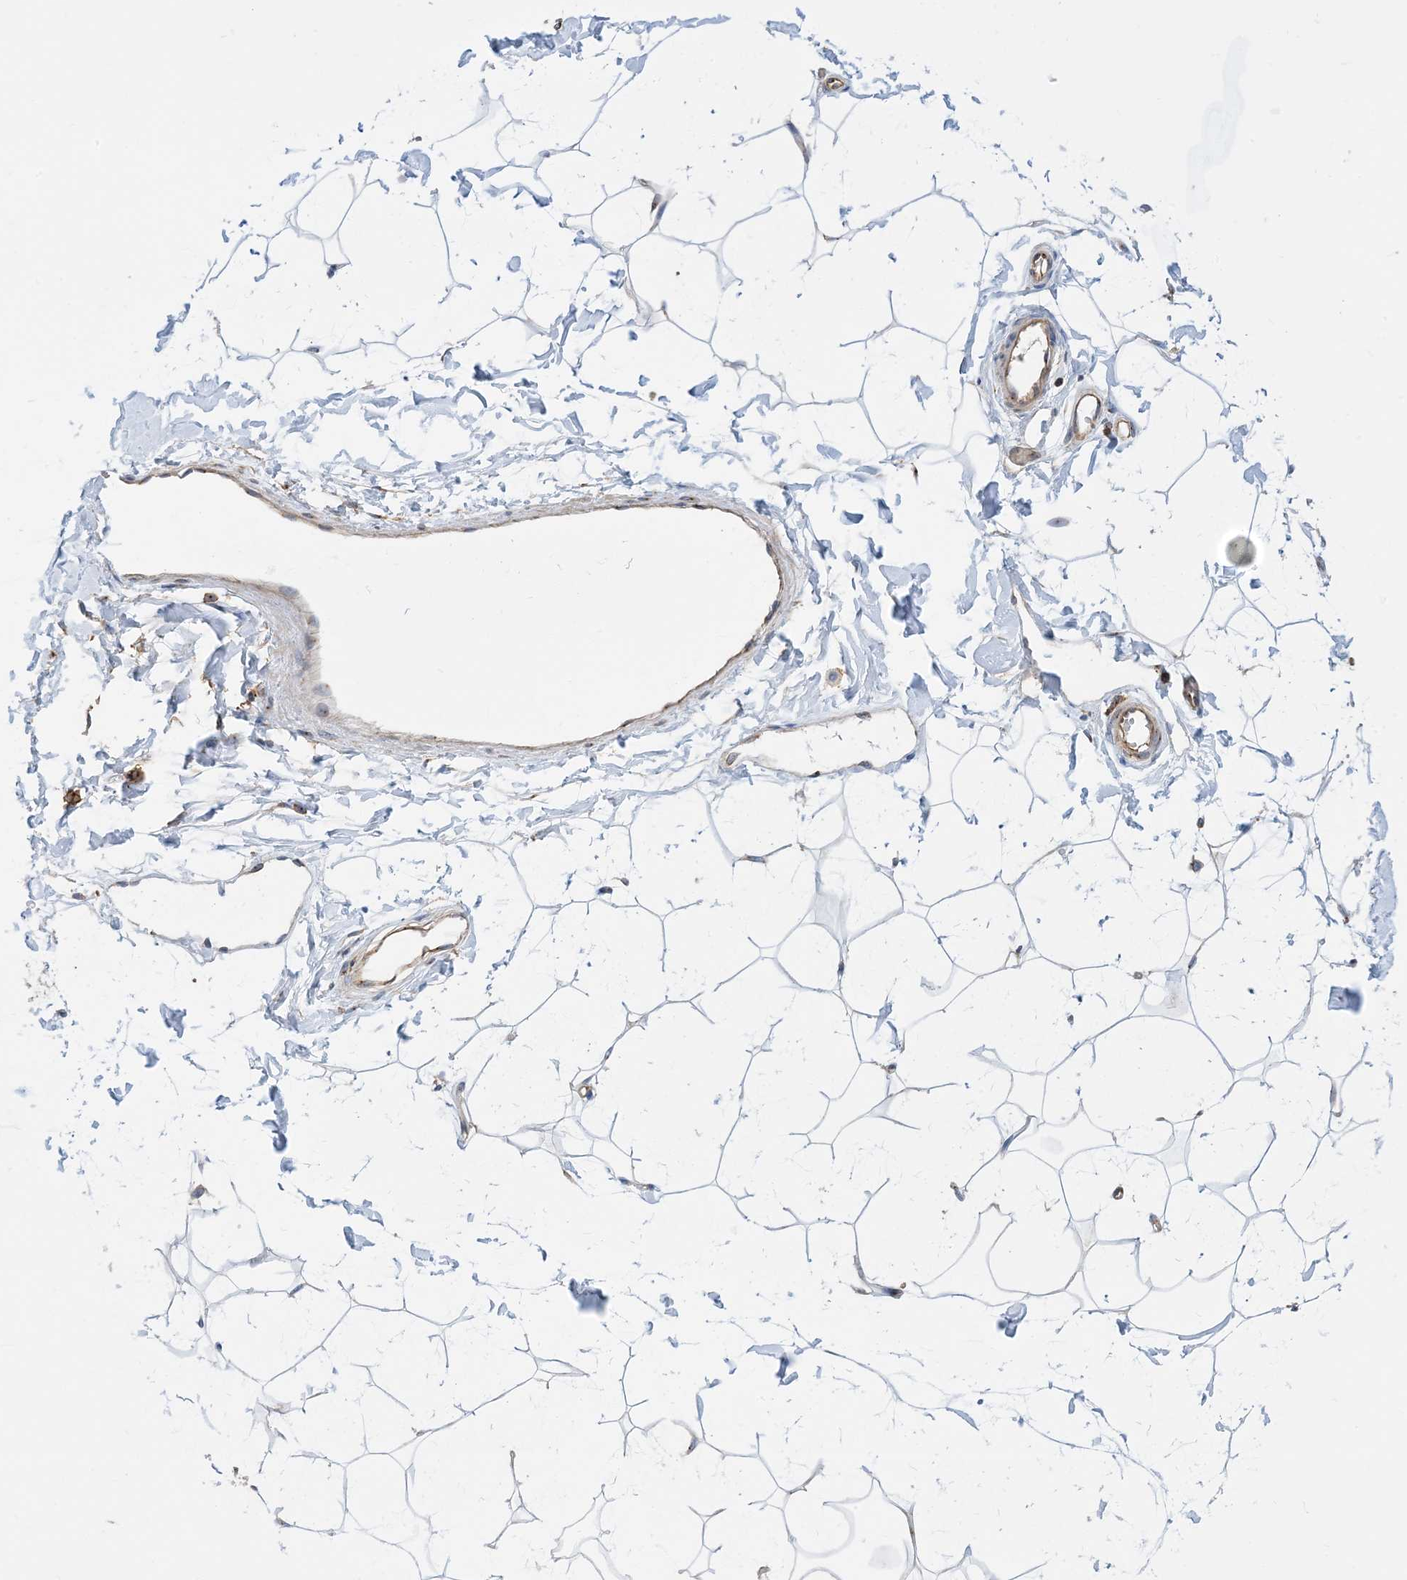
{"staining": {"intensity": "weak", "quantity": ">75%", "location": "cytoplasmic/membranous"}, "tissue": "breast", "cell_type": "Adipocytes", "image_type": "normal", "snomed": [{"axis": "morphology", "description": "Normal tissue, NOS"}, {"axis": "topography", "description": "Breast"}], "caption": "Immunohistochemical staining of unremarkable breast exhibits >75% levels of weak cytoplasmic/membranous protein expression in about >75% of adipocytes.", "gene": "DYNC1LI1", "patient": {"sex": "female", "age": 26}}